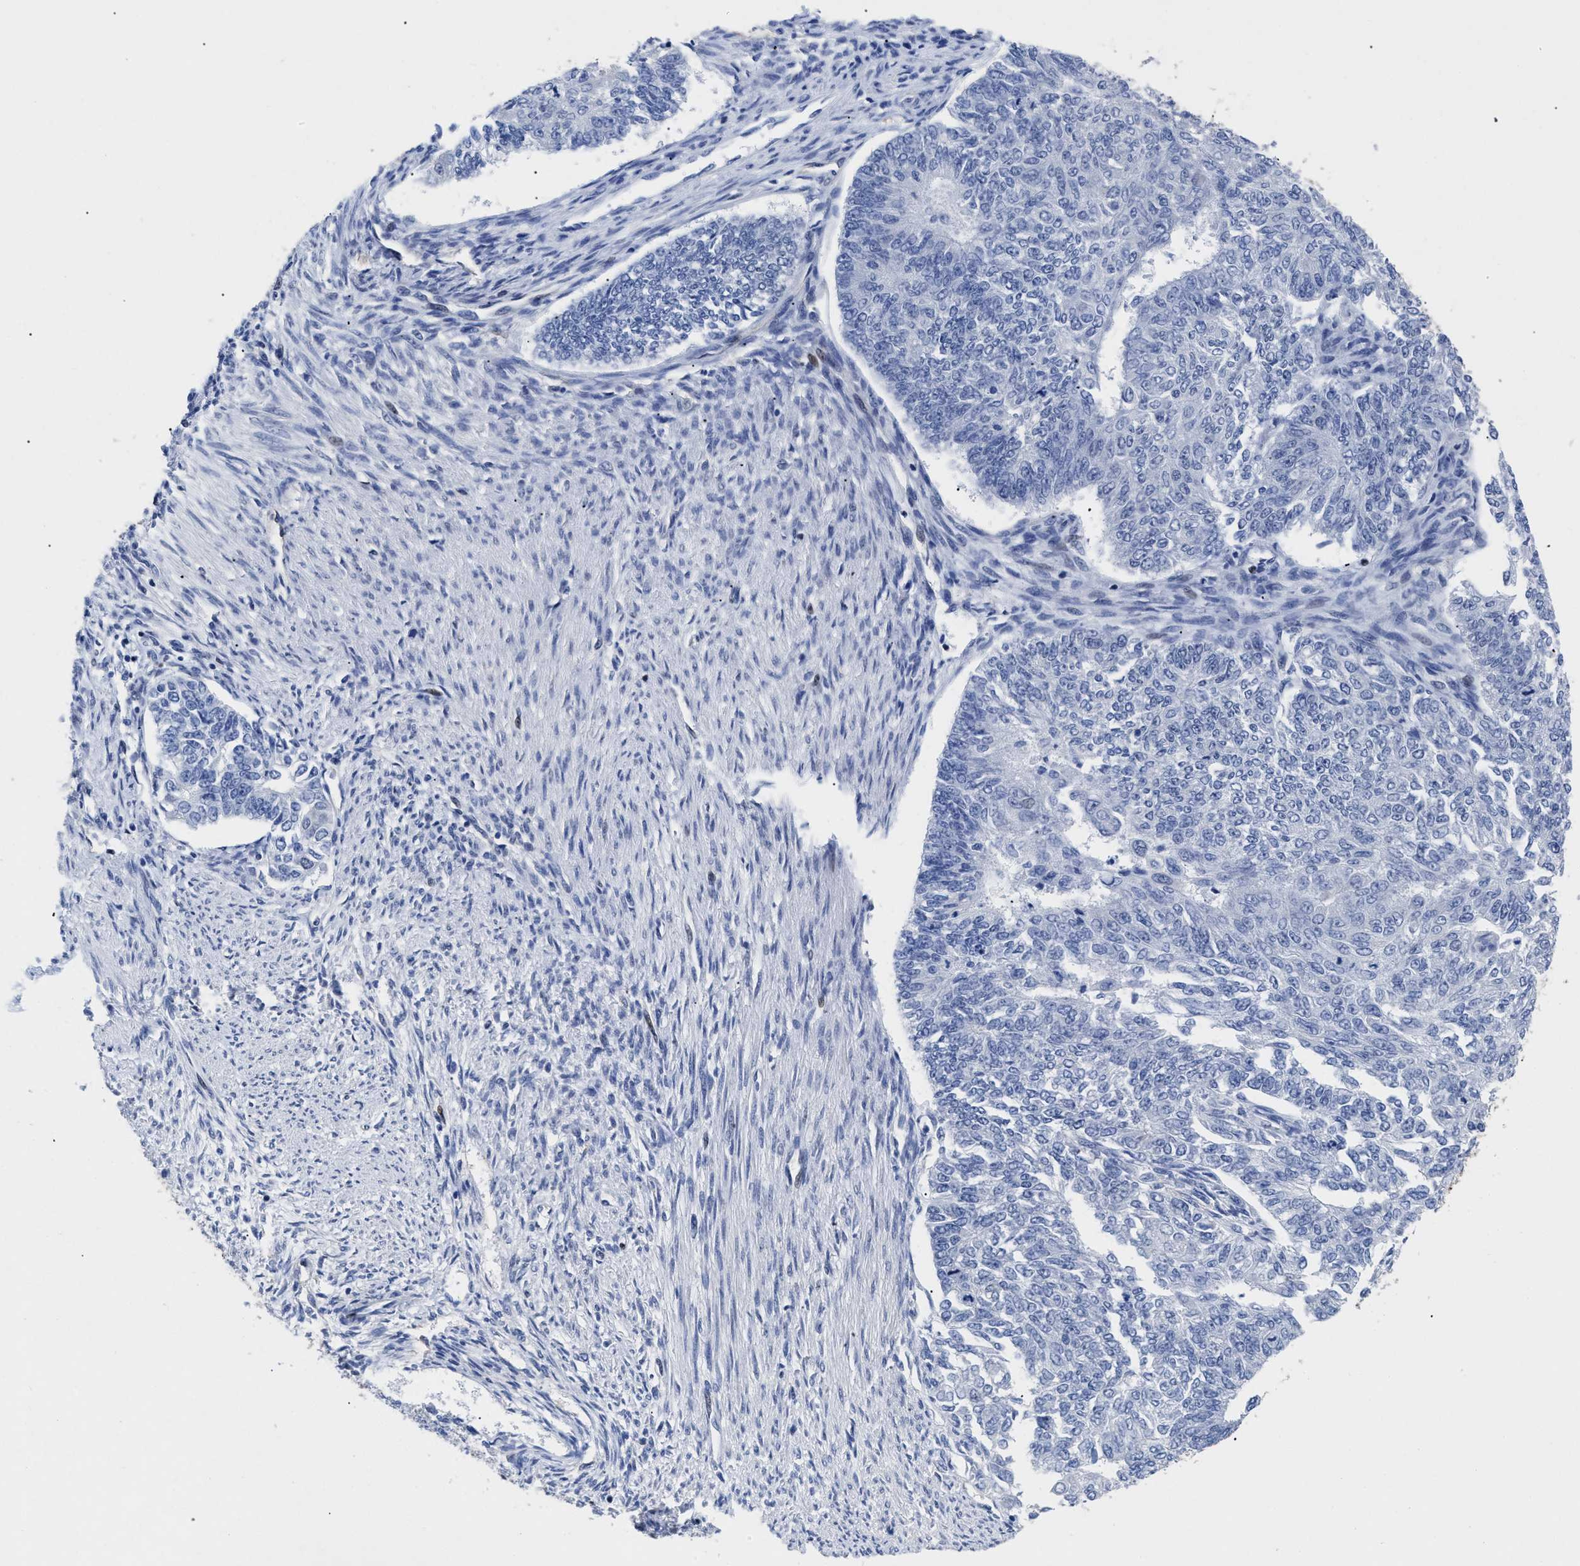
{"staining": {"intensity": "negative", "quantity": "none", "location": "none"}, "tissue": "endometrial cancer", "cell_type": "Tumor cells", "image_type": "cancer", "snomed": [{"axis": "morphology", "description": "Adenocarcinoma, NOS"}, {"axis": "topography", "description": "Endometrium"}], "caption": "This image is of endometrial adenocarcinoma stained with immunohistochemistry to label a protein in brown with the nuclei are counter-stained blue. There is no expression in tumor cells.", "gene": "CALHM3", "patient": {"sex": "female", "age": 32}}